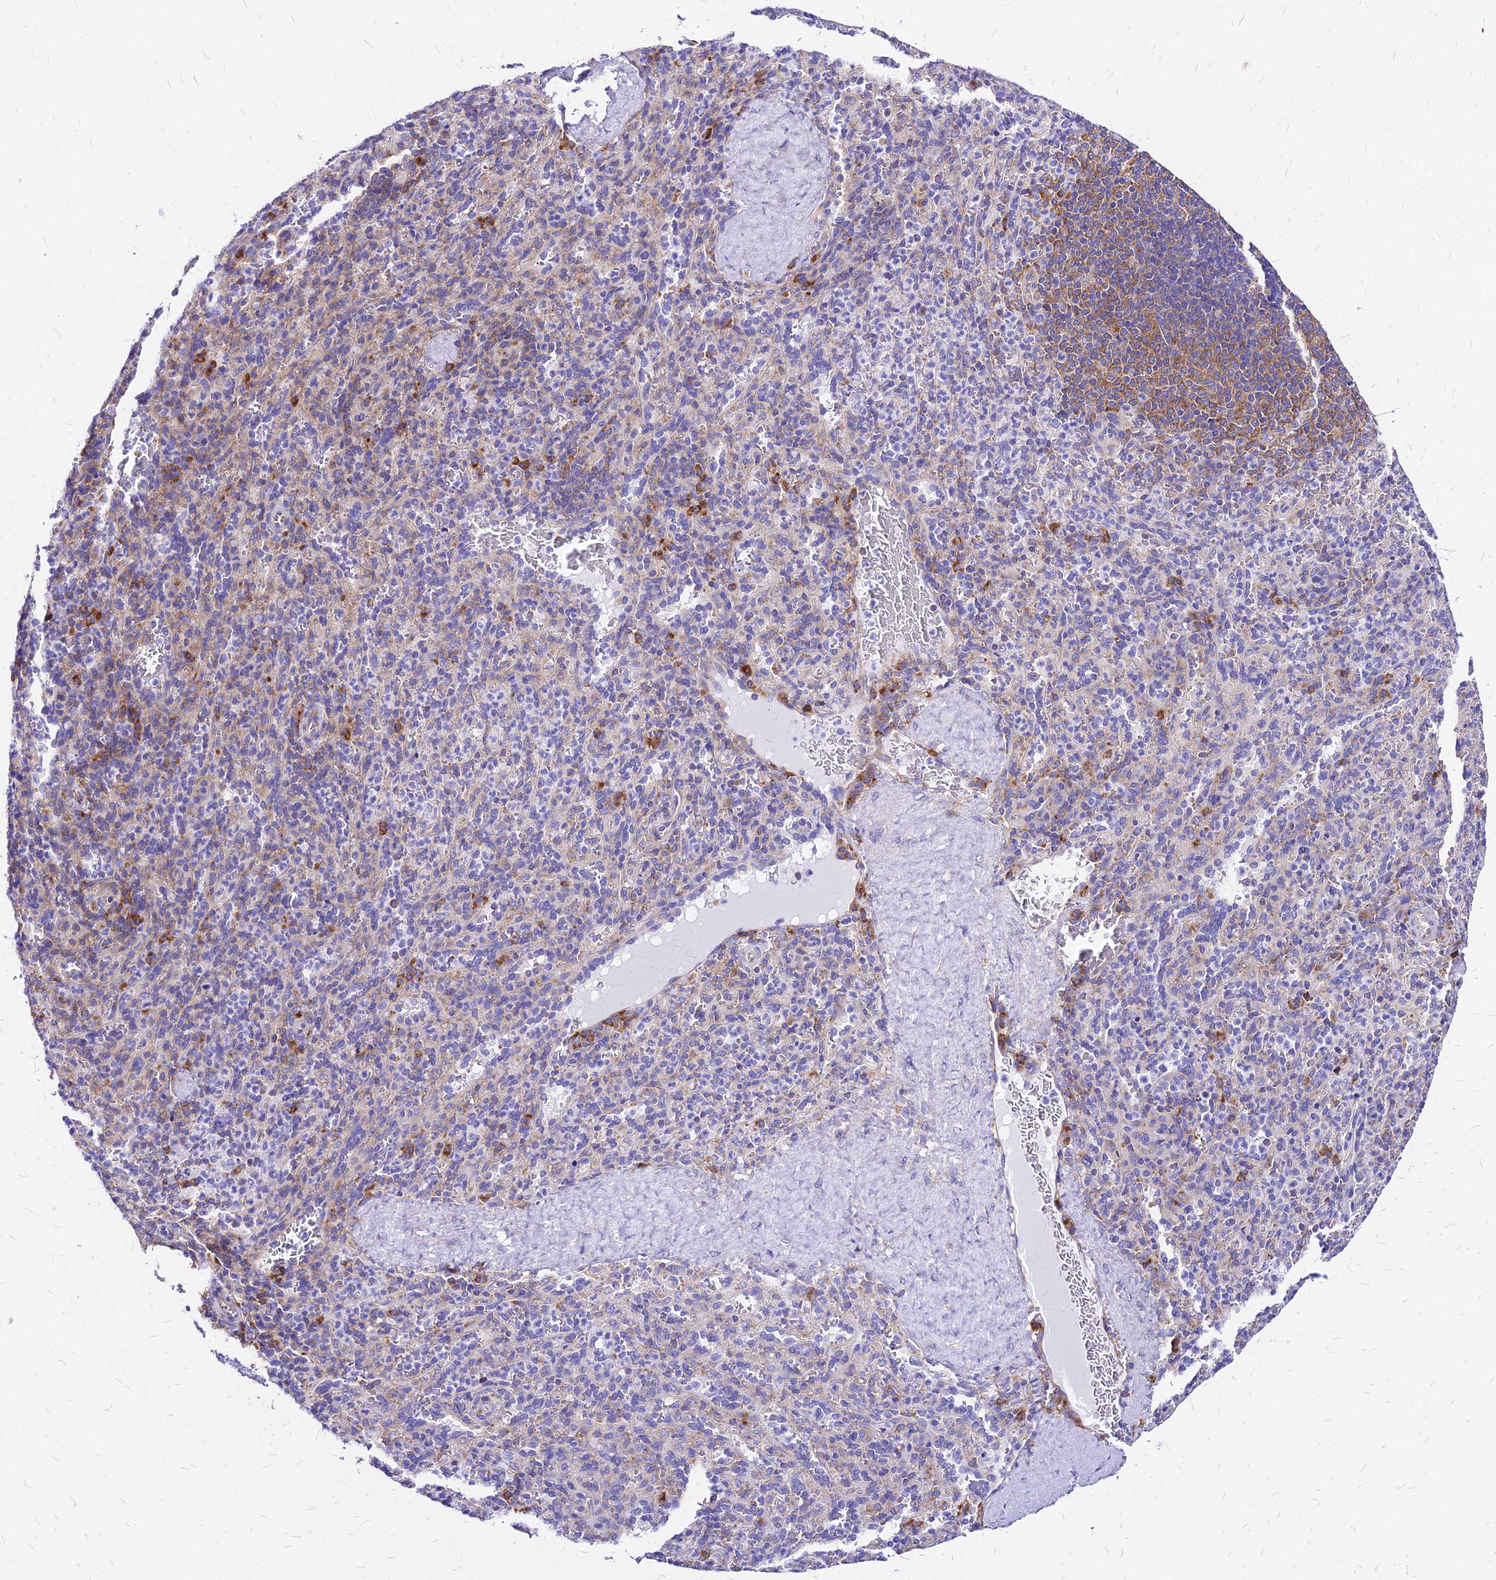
{"staining": {"intensity": "moderate", "quantity": "<25%", "location": "cytoplasmic/membranous"}, "tissue": "spleen", "cell_type": "Cells in red pulp", "image_type": "normal", "snomed": [{"axis": "morphology", "description": "Normal tissue, NOS"}, {"axis": "topography", "description": "Spleen"}], "caption": "Protein analysis of benign spleen shows moderate cytoplasmic/membranous staining in approximately <25% of cells in red pulp.", "gene": "RPL19", "patient": {"sex": "male", "age": 36}}